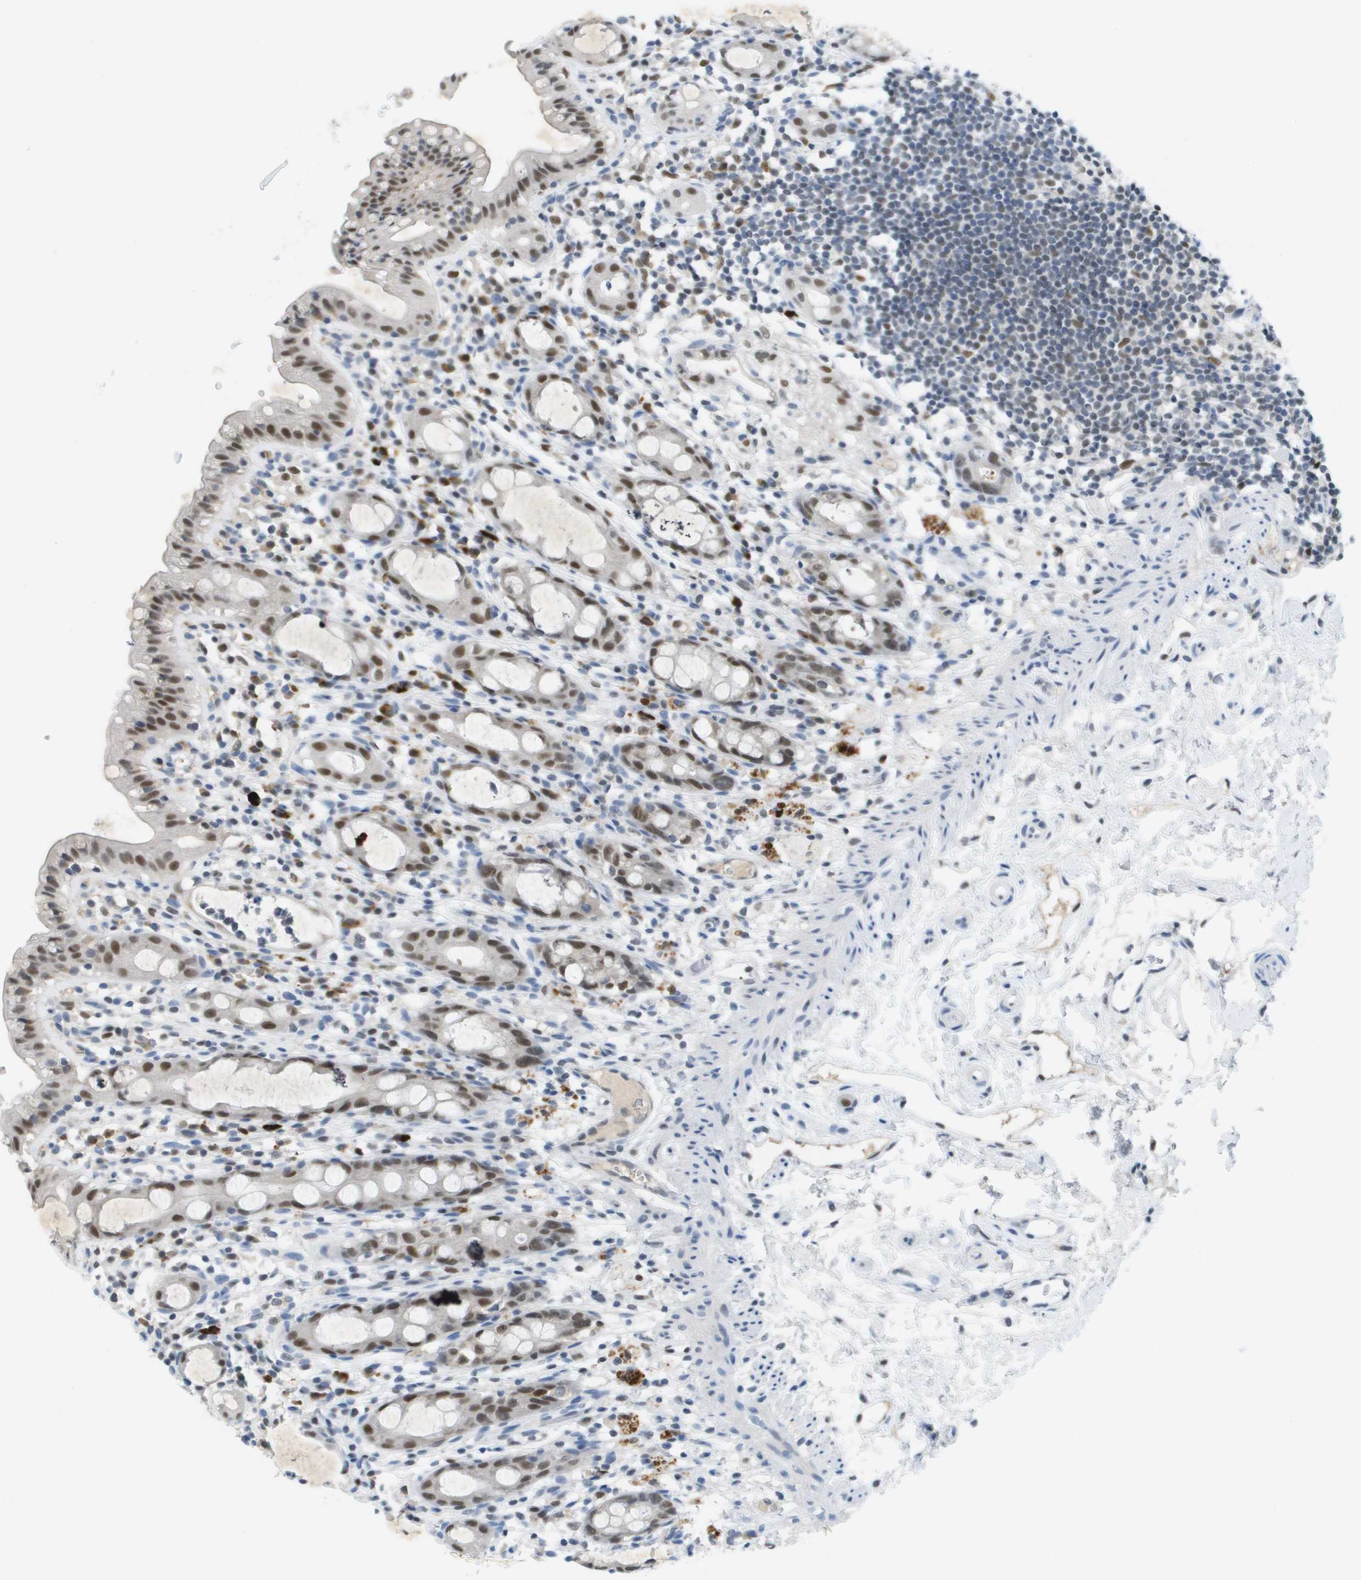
{"staining": {"intensity": "moderate", "quantity": ">75%", "location": "nuclear"}, "tissue": "rectum", "cell_type": "Glandular cells", "image_type": "normal", "snomed": [{"axis": "morphology", "description": "Normal tissue, NOS"}, {"axis": "topography", "description": "Rectum"}], "caption": "A histopathology image of rectum stained for a protein displays moderate nuclear brown staining in glandular cells.", "gene": "TP53RK", "patient": {"sex": "male", "age": 44}}